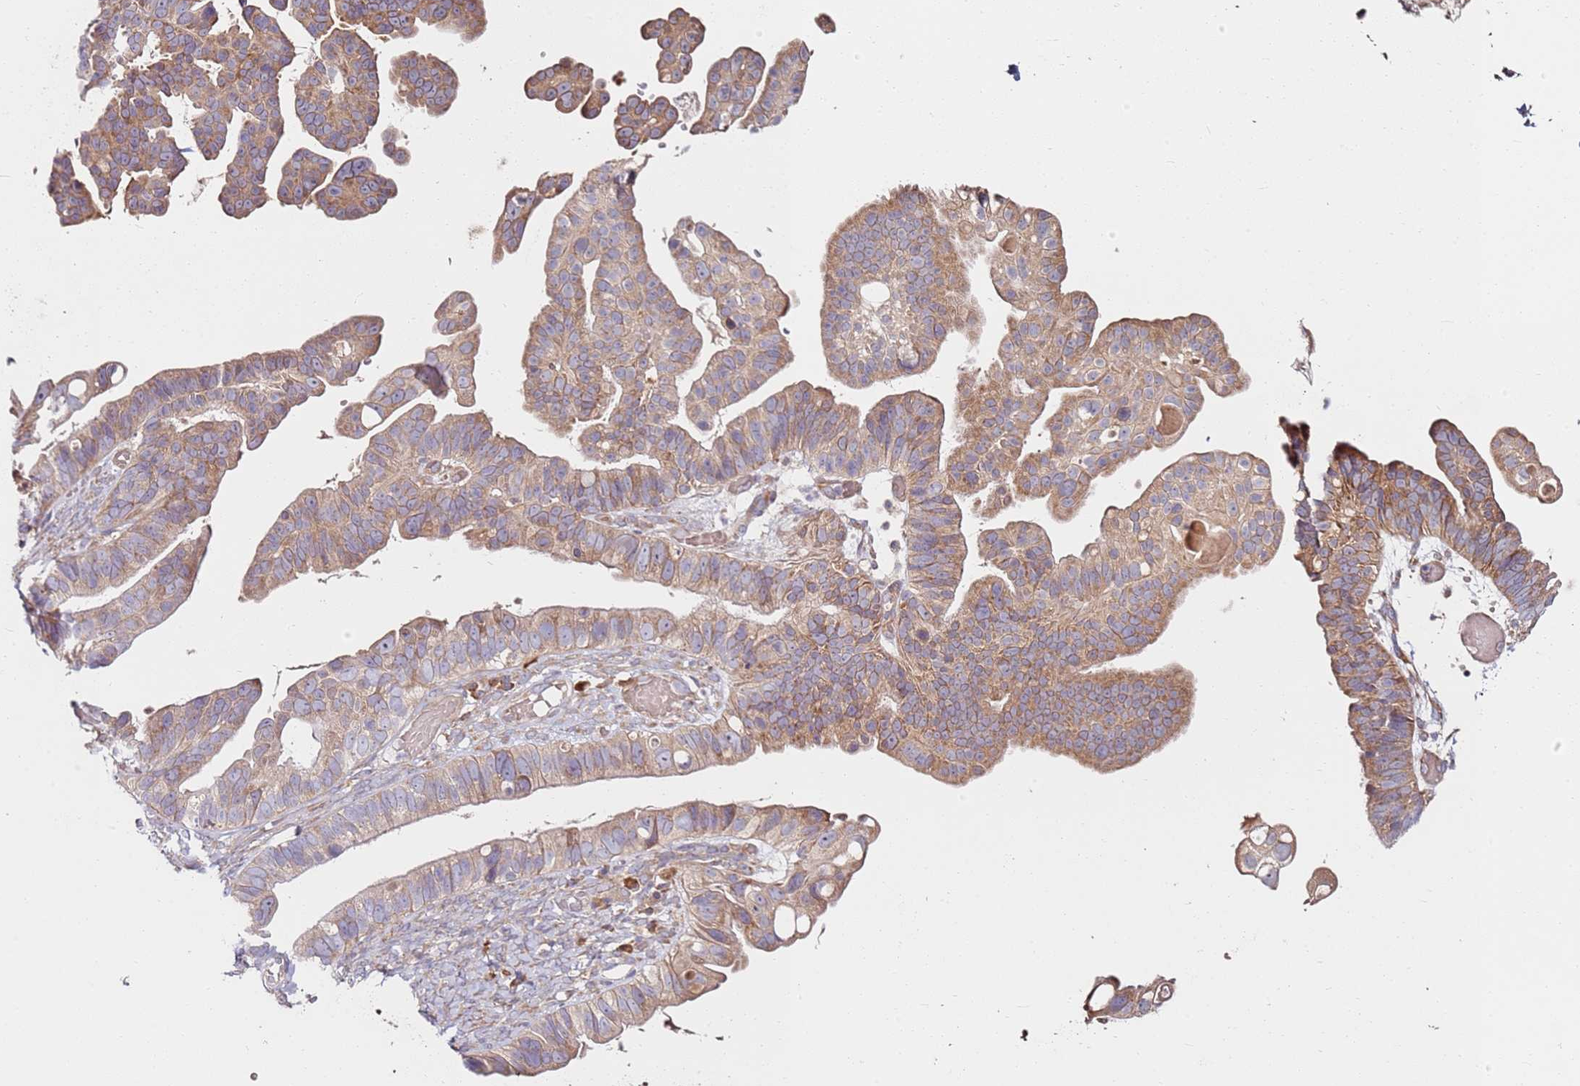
{"staining": {"intensity": "moderate", "quantity": ">75%", "location": "cytoplasmic/membranous"}, "tissue": "ovarian cancer", "cell_type": "Tumor cells", "image_type": "cancer", "snomed": [{"axis": "morphology", "description": "Cystadenocarcinoma, serous, NOS"}, {"axis": "topography", "description": "Ovary"}], "caption": "Immunohistochemistry (IHC) micrograph of human serous cystadenocarcinoma (ovarian) stained for a protein (brown), which exhibits medium levels of moderate cytoplasmic/membranous staining in approximately >75% of tumor cells.", "gene": "RPS3A", "patient": {"sex": "female", "age": 56}}